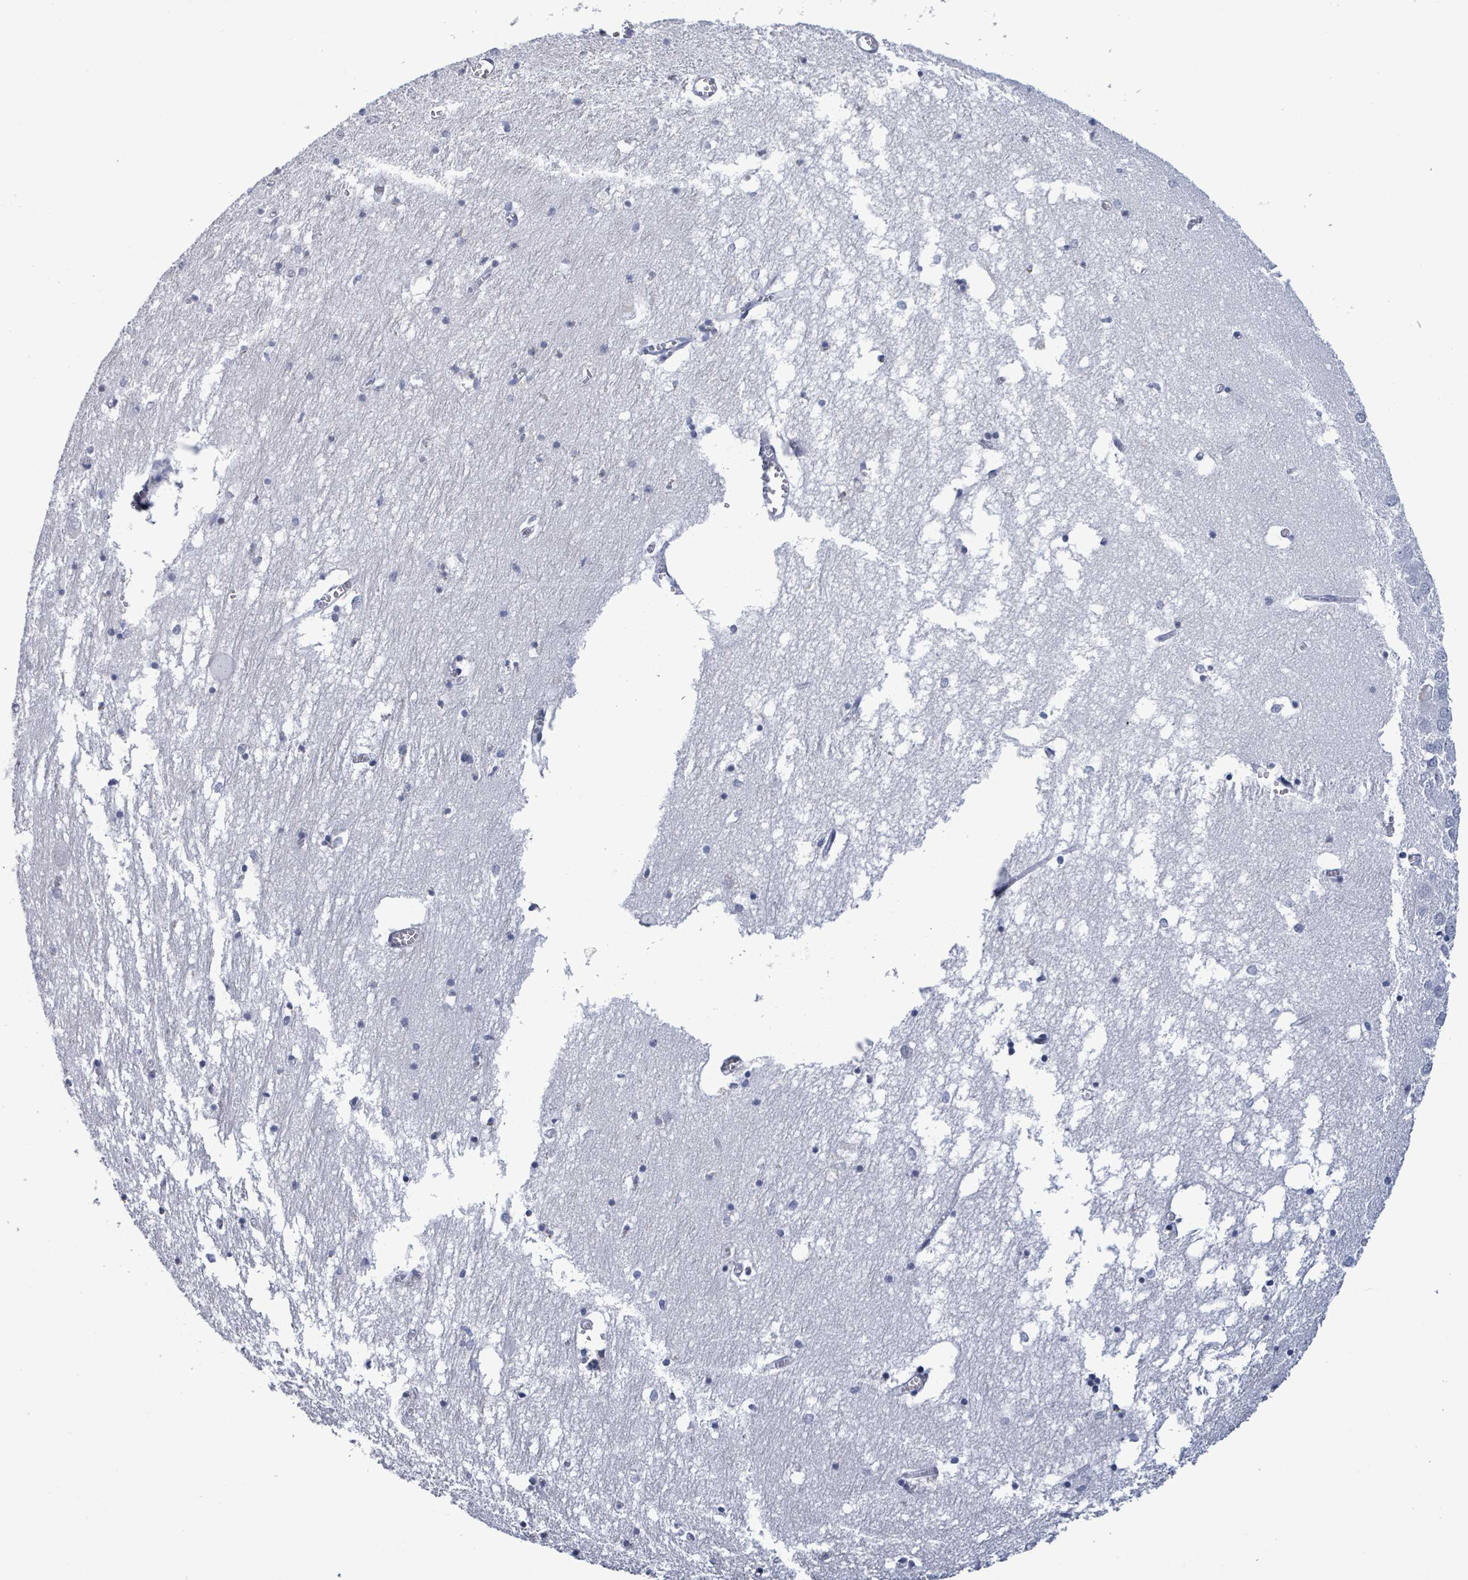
{"staining": {"intensity": "negative", "quantity": "none", "location": "none"}, "tissue": "hippocampus", "cell_type": "Glial cells", "image_type": "normal", "snomed": [{"axis": "morphology", "description": "Normal tissue, NOS"}, {"axis": "topography", "description": "Hippocampus"}], "caption": "A high-resolution histopathology image shows immunohistochemistry (IHC) staining of normal hippocampus, which exhibits no significant staining in glial cells.", "gene": "NTN3", "patient": {"sex": "male", "age": 70}}